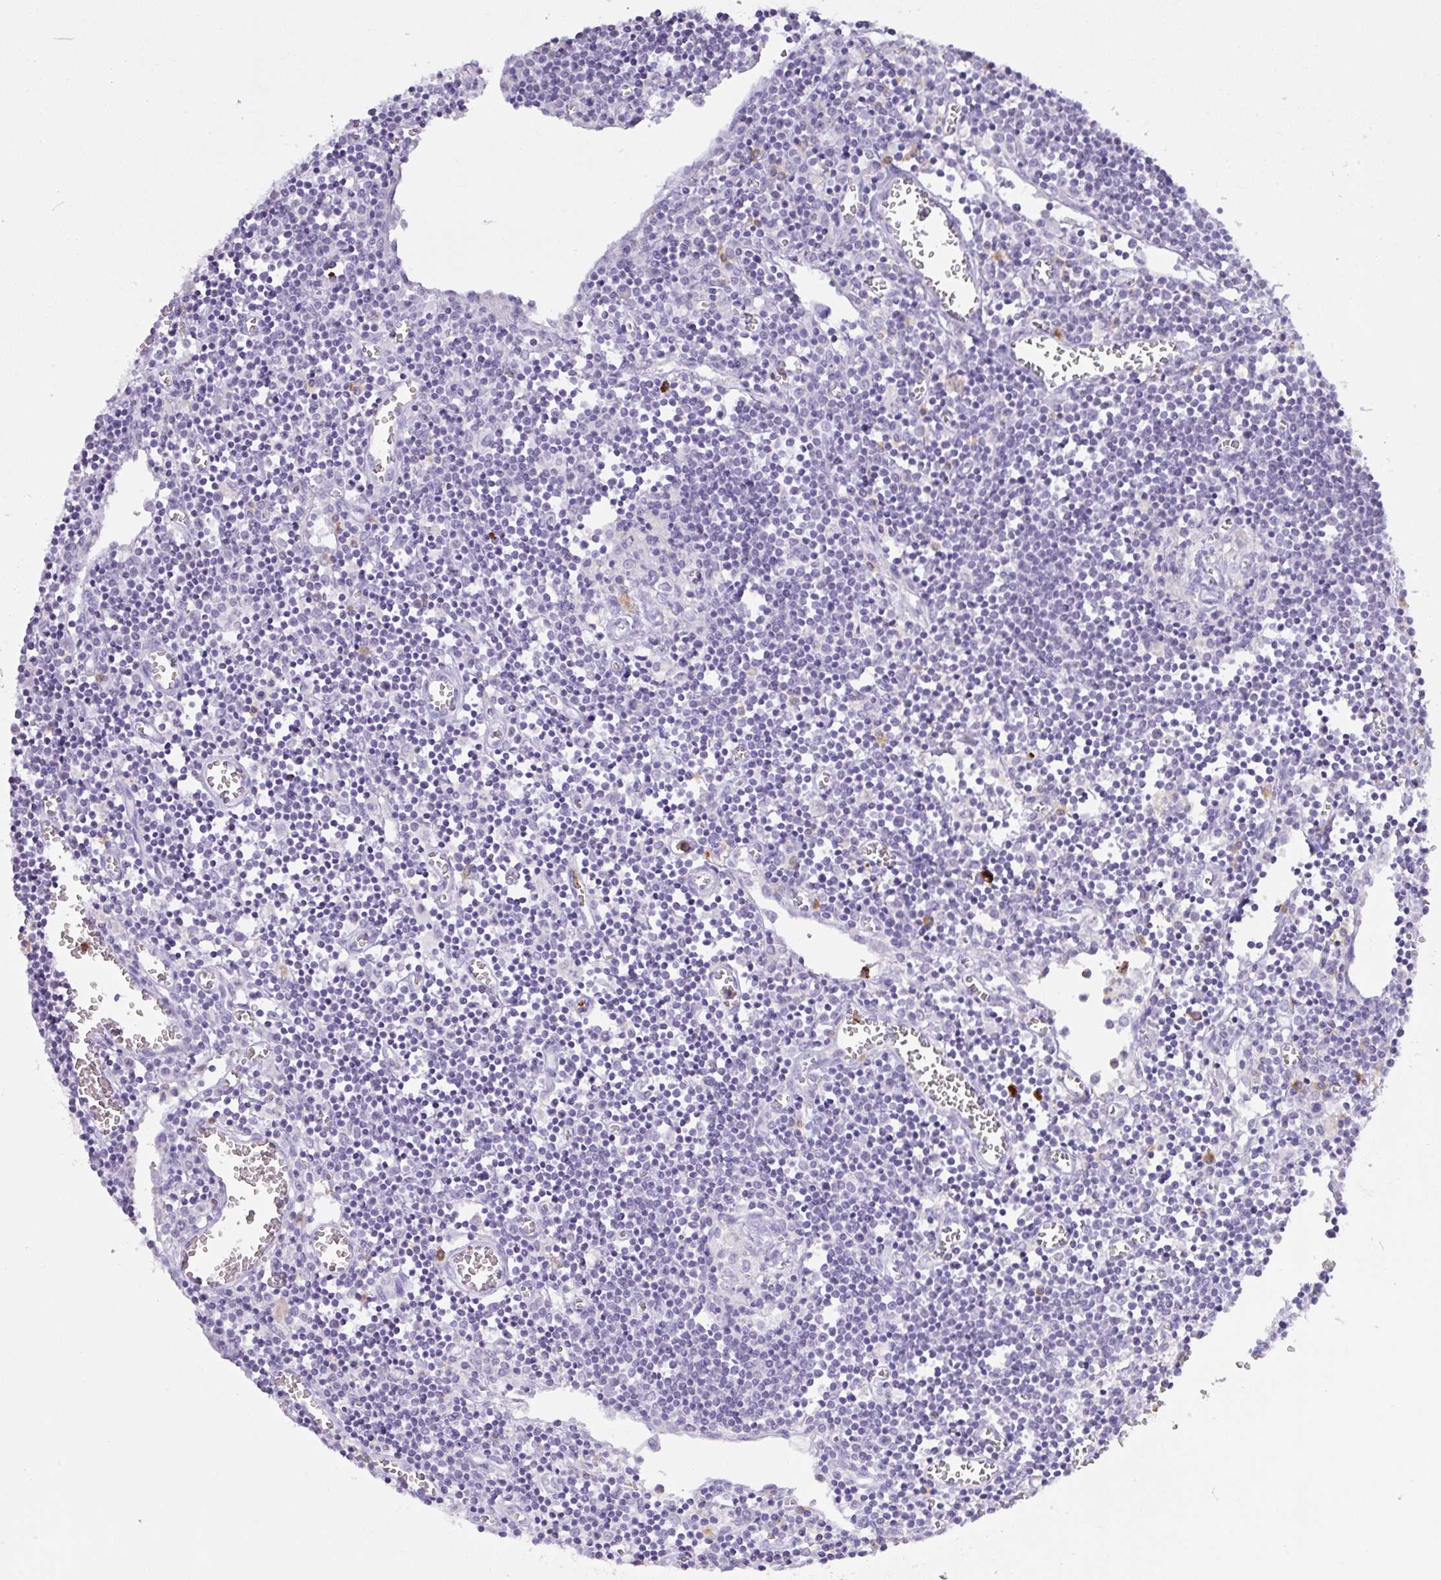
{"staining": {"intensity": "negative", "quantity": "none", "location": "none"}, "tissue": "lymph node", "cell_type": "Germinal center cells", "image_type": "normal", "snomed": [{"axis": "morphology", "description": "Normal tissue, NOS"}, {"axis": "topography", "description": "Lymph node"}], "caption": "Germinal center cells are negative for protein expression in unremarkable human lymph node. Nuclei are stained in blue.", "gene": "CST11", "patient": {"sex": "male", "age": 66}}